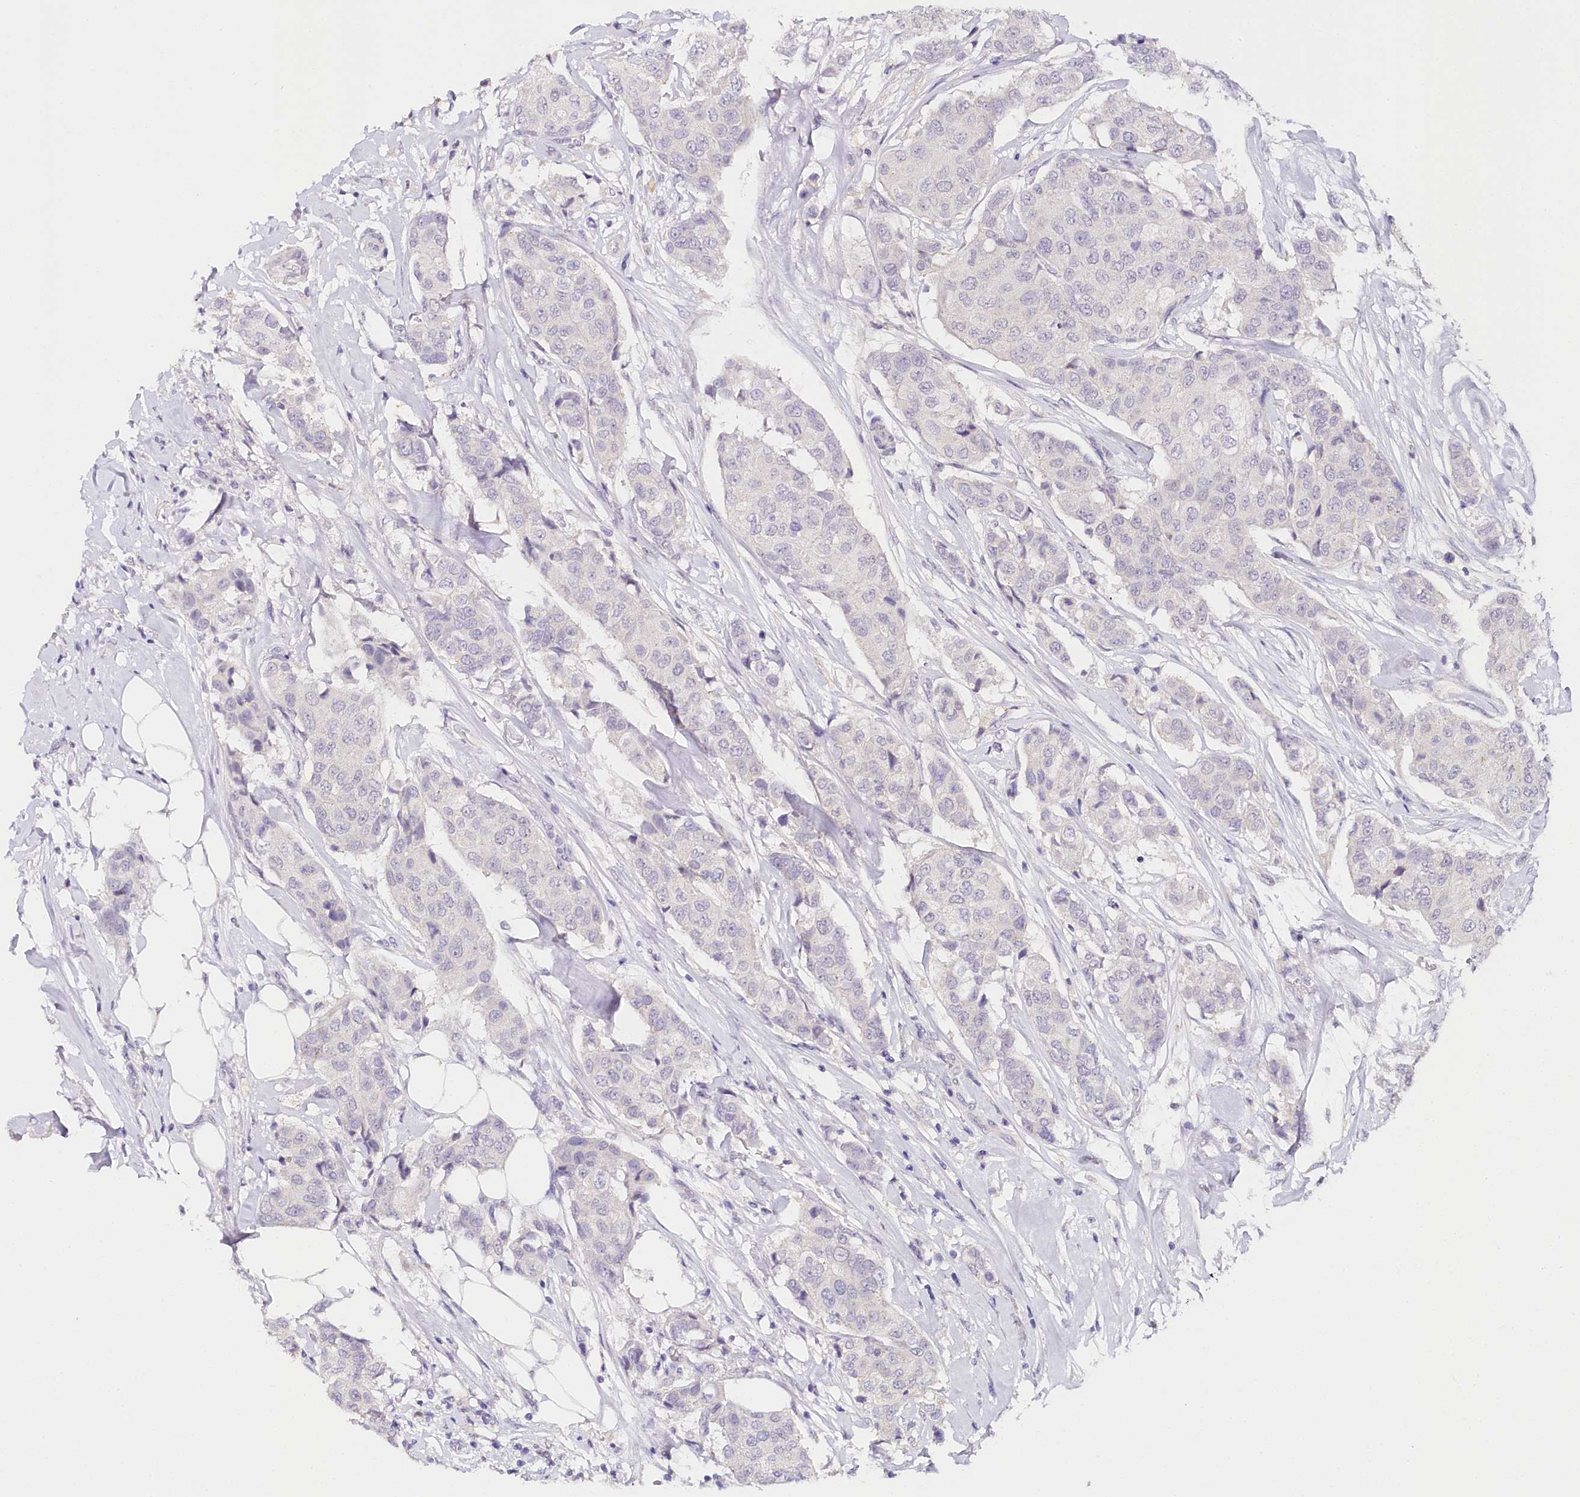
{"staining": {"intensity": "negative", "quantity": "none", "location": "none"}, "tissue": "breast cancer", "cell_type": "Tumor cells", "image_type": "cancer", "snomed": [{"axis": "morphology", "description": "Duct carcinoma"}, {"axis": "topography", "description": "Breast"}], "caption": "The histopathology image shows no staining of tumor cells in breast cancer. Nuclei are stained in blue.", "gene": "TP53", "patient": {"sex": "female", "age": 80}}